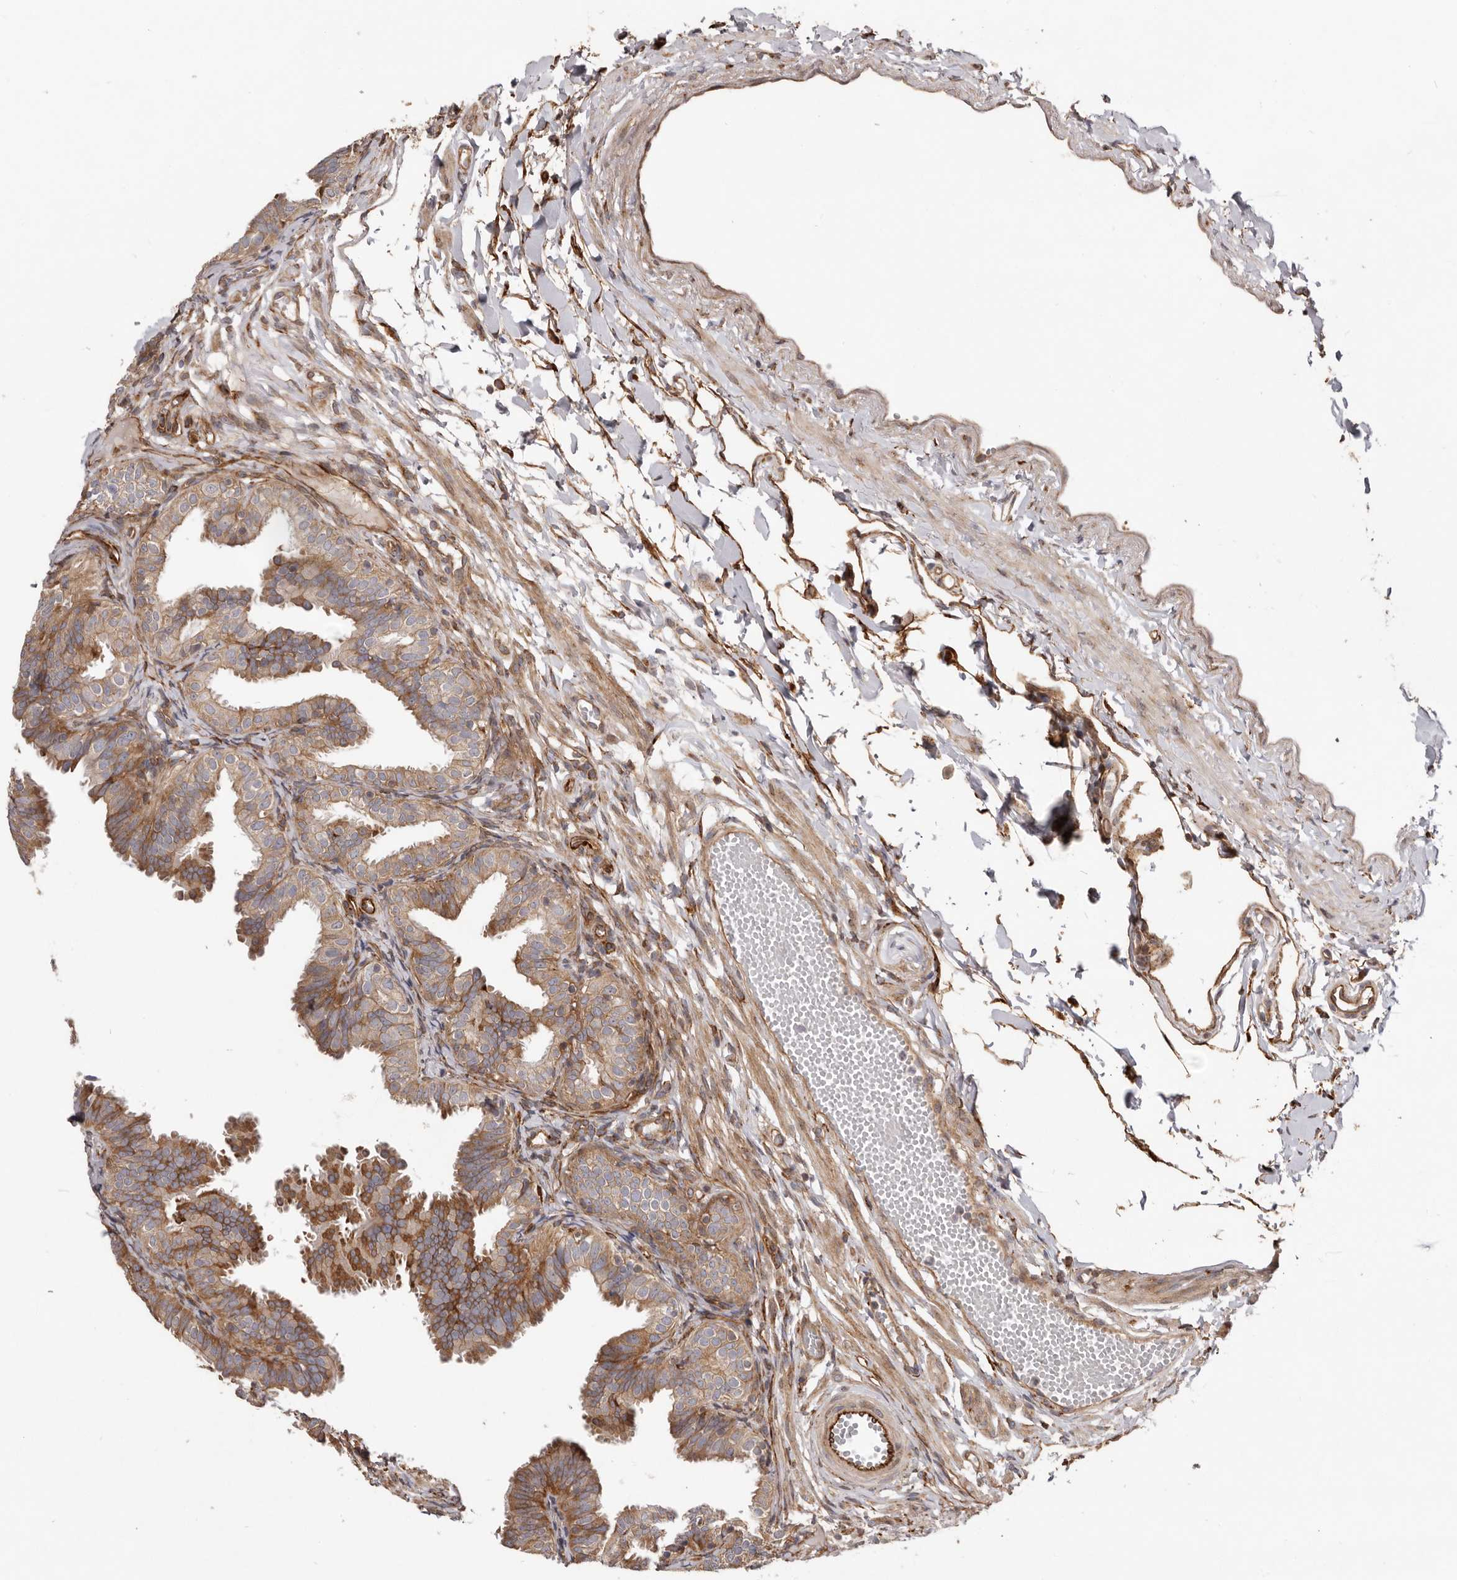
{"staining": {"intensity": "strong", "quantity": ">75%", "location": "cytoplasmic/membranous"}, "tissue": "fallopian tube", "cell_type": "Glandular cells", "image_type": "normal", "snomed": [{"axis": "morphology", "description": "Normal tissue, NOS"}, {"axis": "topography", "description": "Fallopian tube"}], "caption": "Strong cytoplasmic/membranous staining for a protein is appreciated in approximately >75% of glandular cells of unremarkable fallopian tube using IHC.", "gene": "WDTC1", "patient": {"sex": "female", "age": 35}}